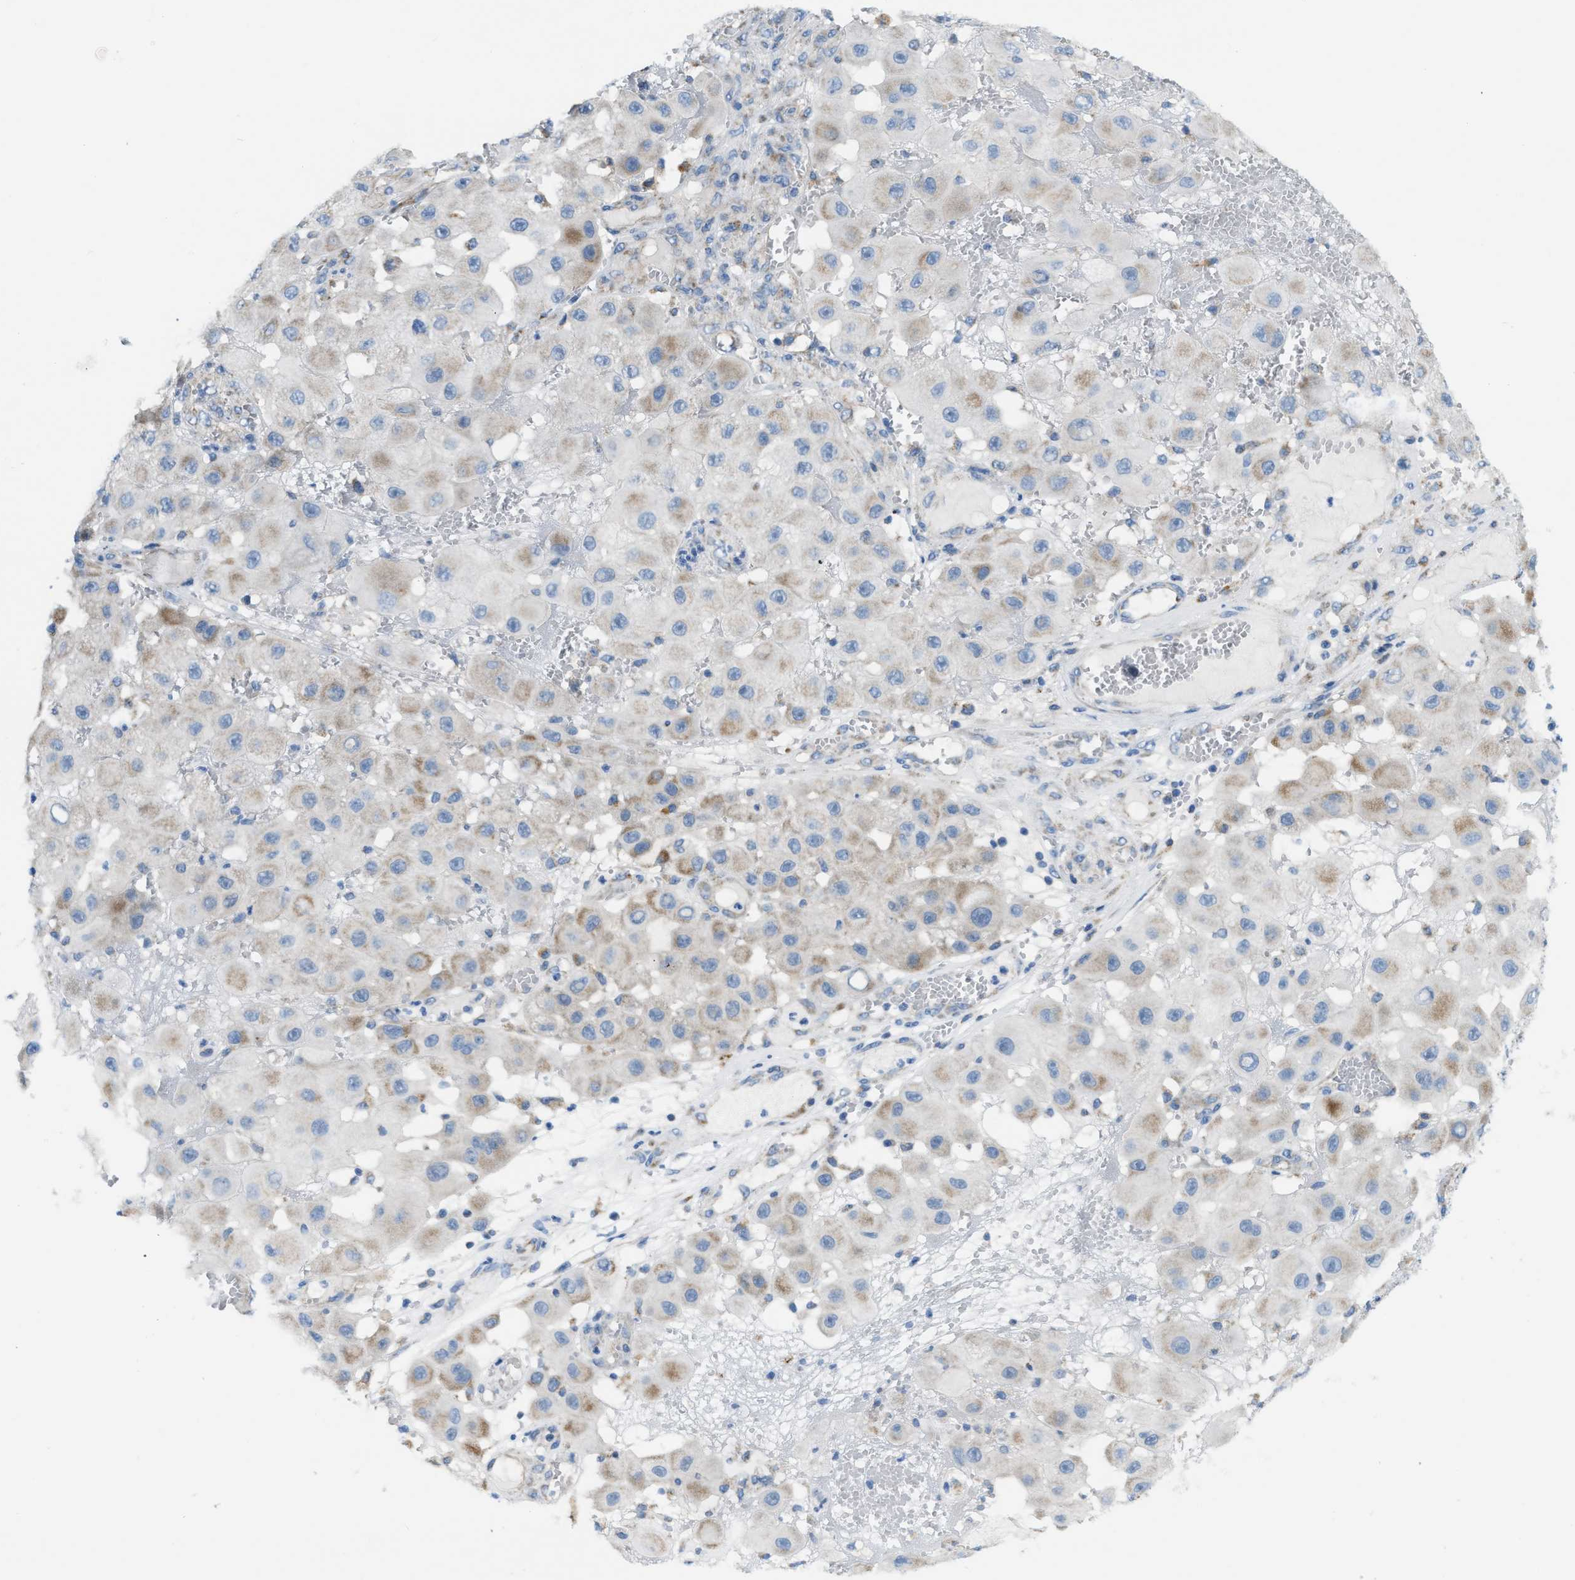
{"staining": {"intensity": "weak", "quantity": "<25%", "location": "cytoplasmic/membranous"}, "tissue": "melanoma", "cell_type": "Tumor cells", "image_type": "cancer", "snomed": [{"axis": "morphology", "description": "Malignant melanoma, NOS"}, {"axis": "topography", "description": "Skin"}], "caption": "Immunohistochemistry photomicrograph of human malignant melanoma stained for a protein (brown), which reveals no positivity in tumor cells.", "gene": "JADE1", "patient": {"sex": "female", "age": 81}}